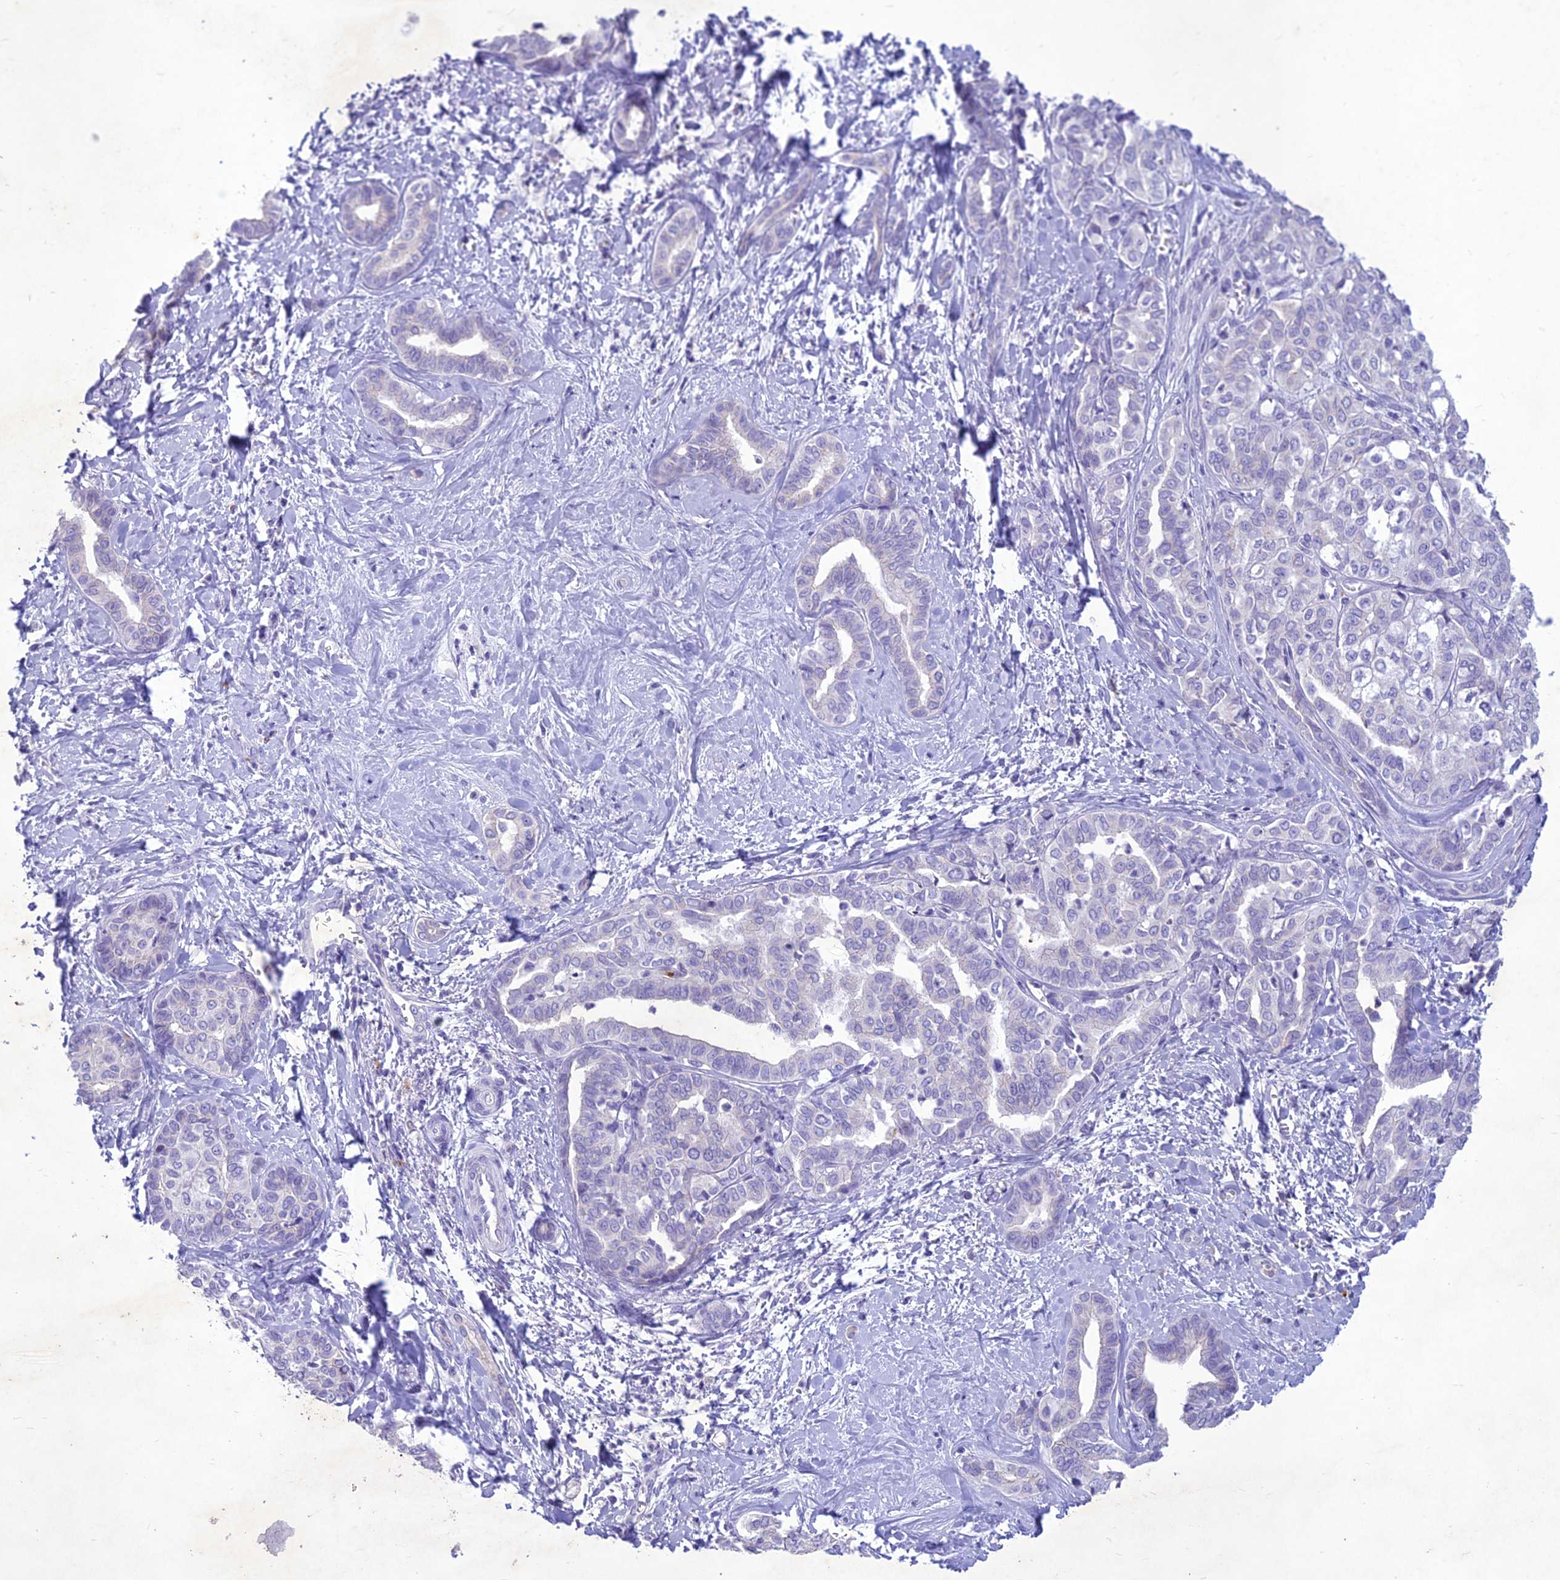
{"staining": {"intensity": "negative", "quantity": "none", "location": "none"}, "tissue": "liver cancer", "cell_type": "Tumor cells", "image_type": "cancer", "snomed": [{"axis": "morphology", "description": "Cholangiocarcinoma"}, {"axis": "topography", "description": "Liver"}], "caption": "There is no significant staining in tumor cells of liver cancer (cholangiocarcinoma).", "gene": "IFT172", "patient": {"sex": "female", "age": 77}}